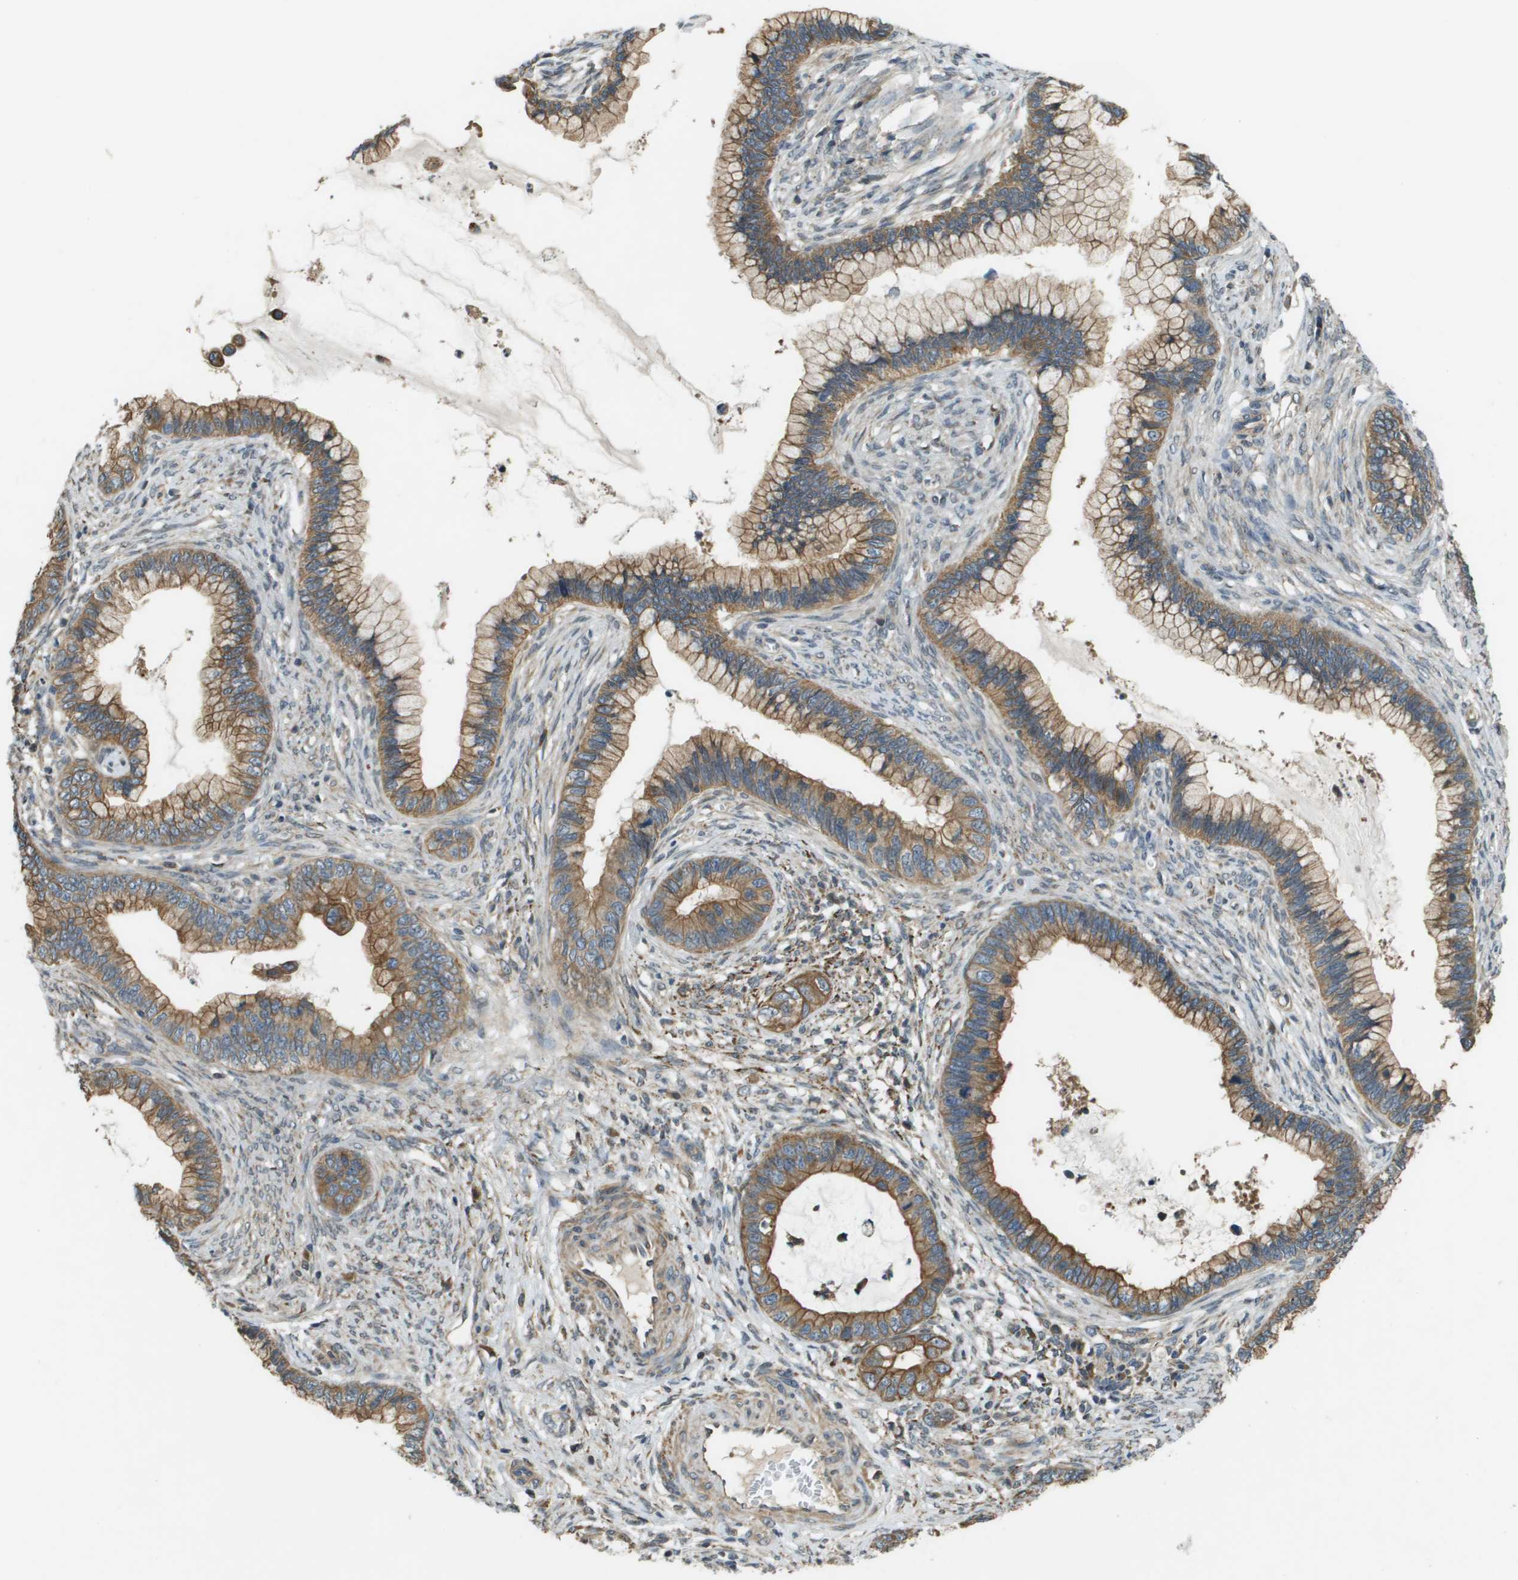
{"staining": {"intensity": "moderate", "quantity": ">75%", "location": "cytoplasmic/membranous"}, "tissue": "cervical cancer", "cell_type": "Tumor cells", "image_type": "cancer", "snomed": [{"axis": "morphology", "description": "Adenocarcinoma, NOS"}, {"axis": "topography", "description": "Cervix"}], "caption": "Cervical adenocarcinoma stained with a protein marker shows moderate staining in tumor cells.", "gene": "CDKN2C", "patient": {"sex": "female", "age": 44}}